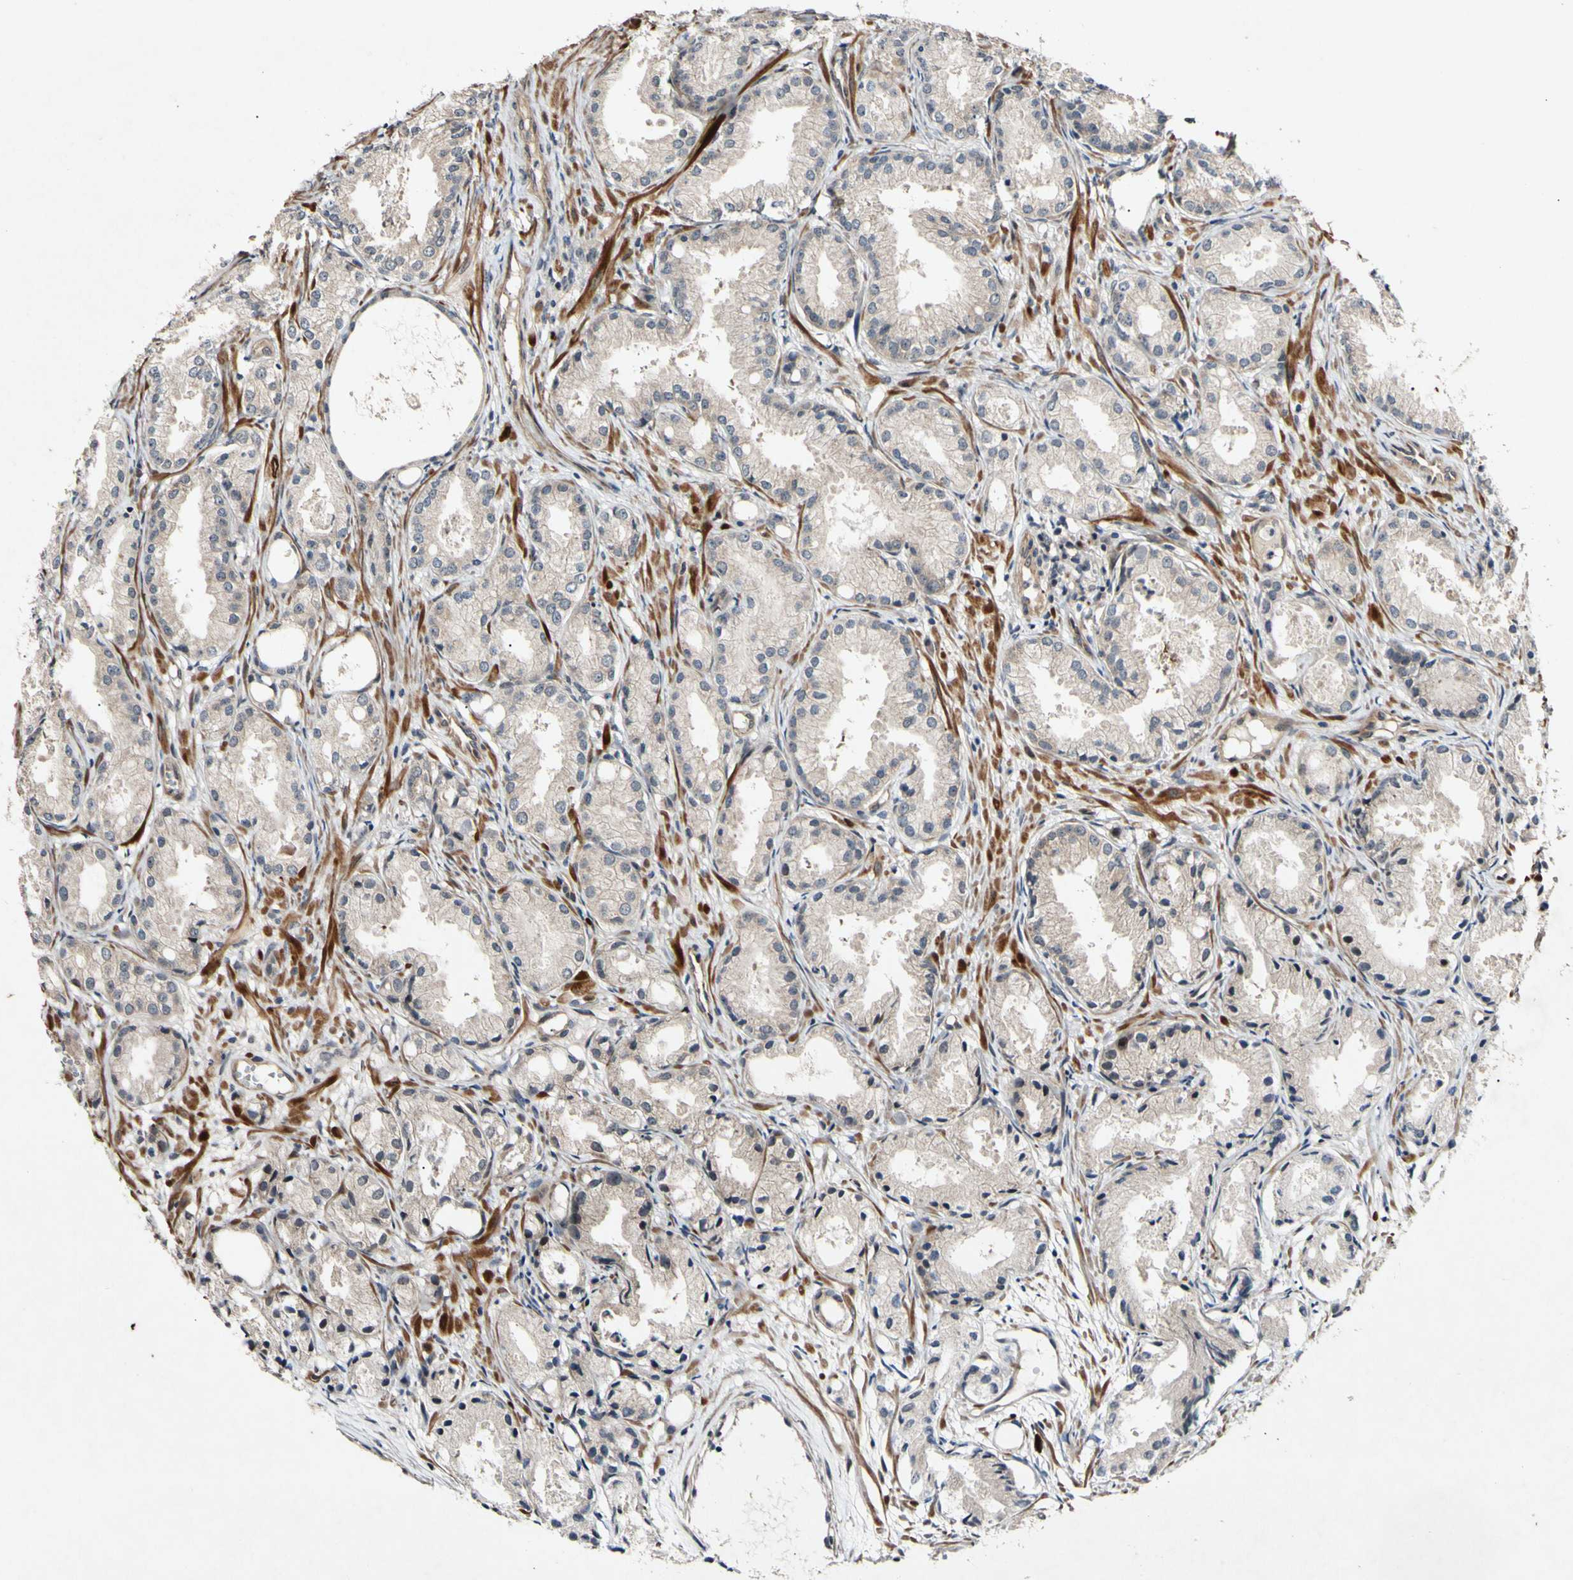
{"staining": {"intensity": "weak", "quantity": ">75%", "location": "cytoplasmic/membranous"}, "tissue": "prostate cancer", "cell_type": "Tumor cells", "image_type": "cancer", "snomed": [{"axis": "morphology", "description": "Adenocarcinoma, Low grade"}, {"axis": "topography", "description": "Prostate"}], "caption": "IHC histopathology image of low-grade adenocarcinoma (prostate) stained for a protein (brown), which exhibits low levels of weak cytoplasmic/membranous staining in about >75% of tumor cells.", "gene": "CSNK1E", "patient": {"sex": "male", "age": 72}}